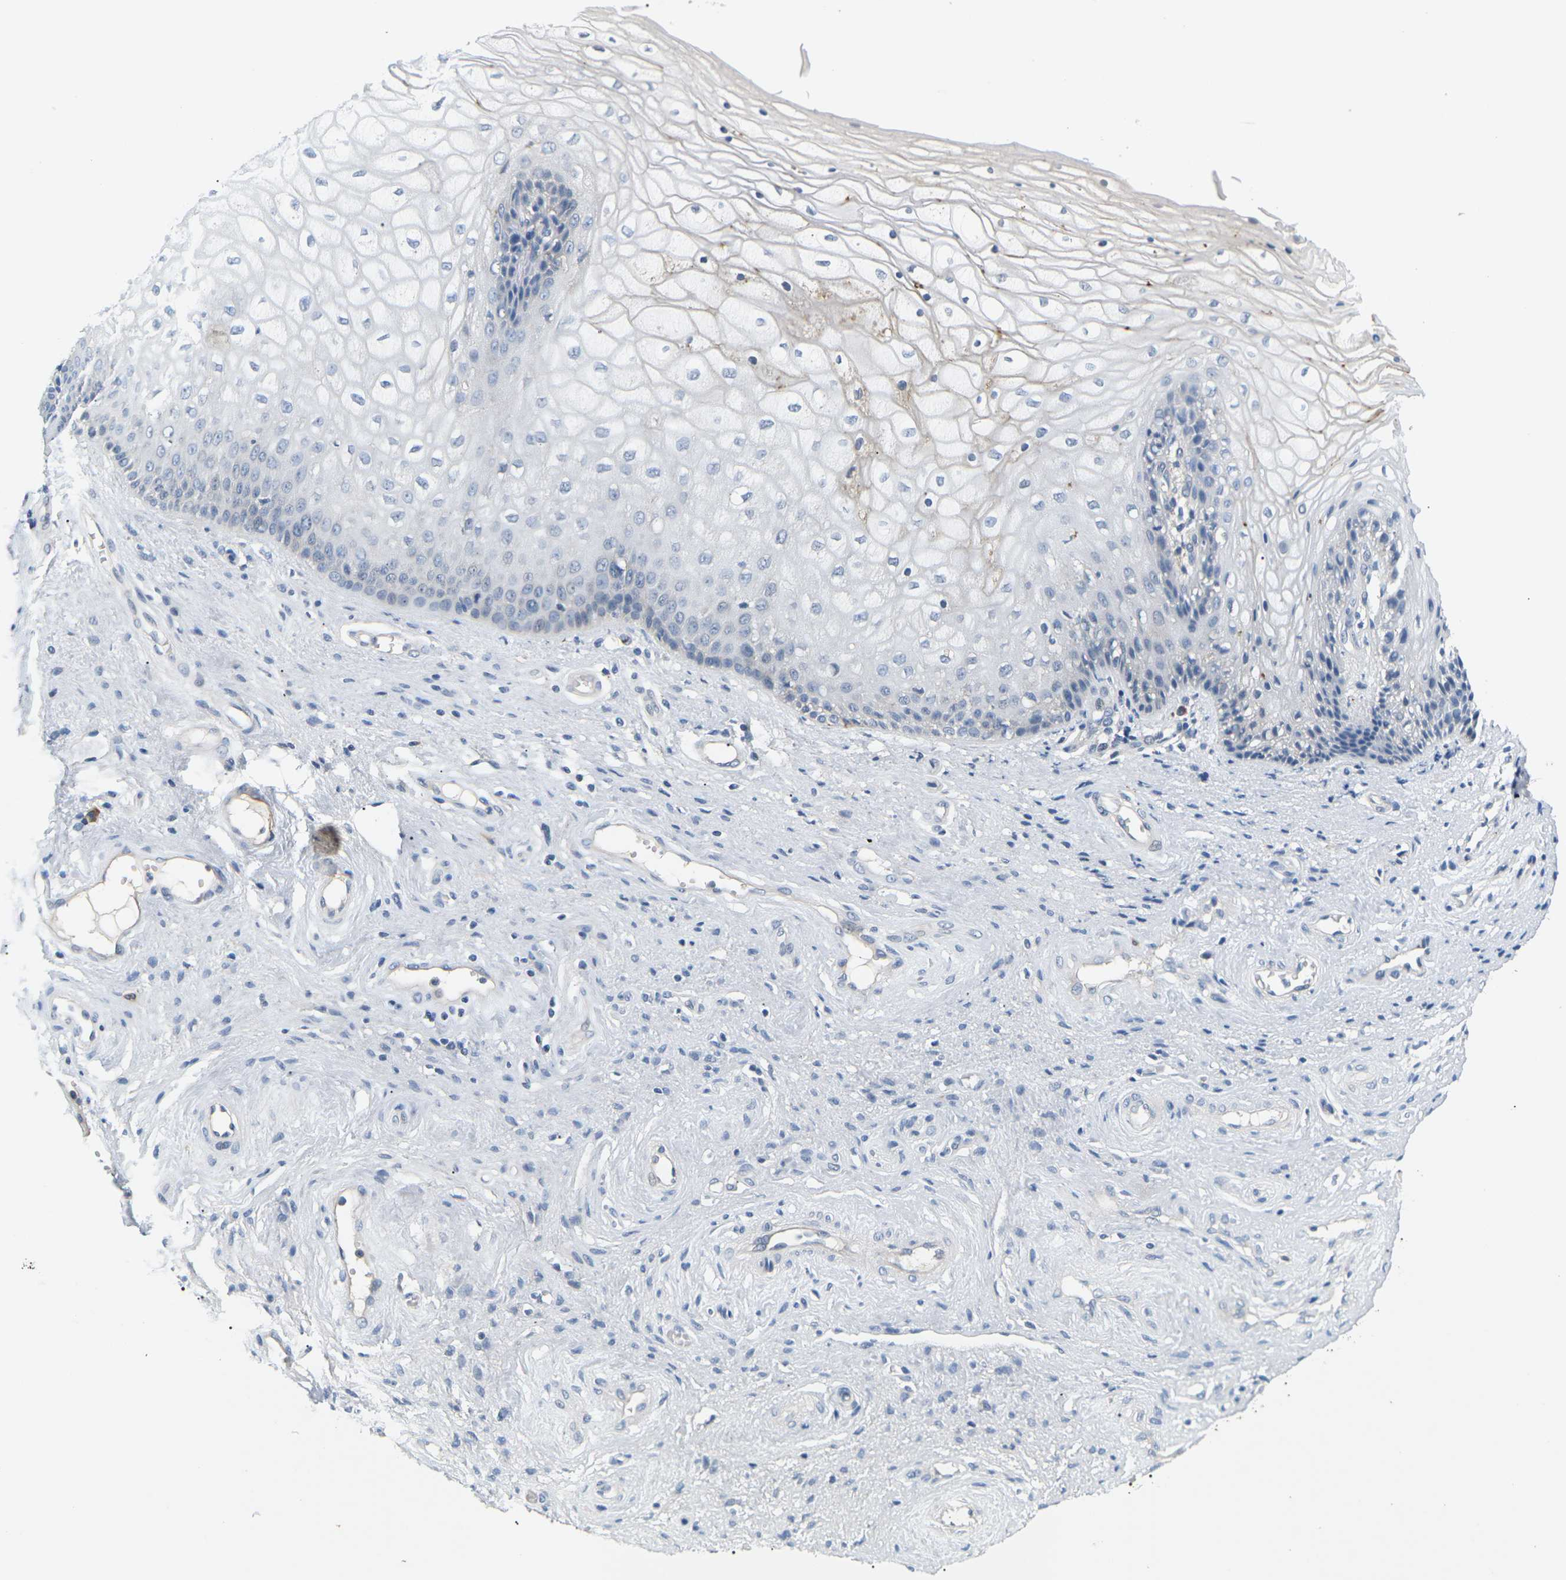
{"staining": {"intensity": "negative", "quantity": "none", "location": "none"}, "tissue": "vagina", "cell_type": "Squamous epithelial cells", "image_type": "normal", "snomed": [{"axis": "morphology", "description": "Normal tissue, NOS"}, {"axis": "topography", "description": "Vagina"}], "caption": "This is an IHC micrograph of normal vagina. There is no positivity in squamous epithelial cells.", "gene": "EVA1C", "patient": {"sex": "female", "age": 34}}